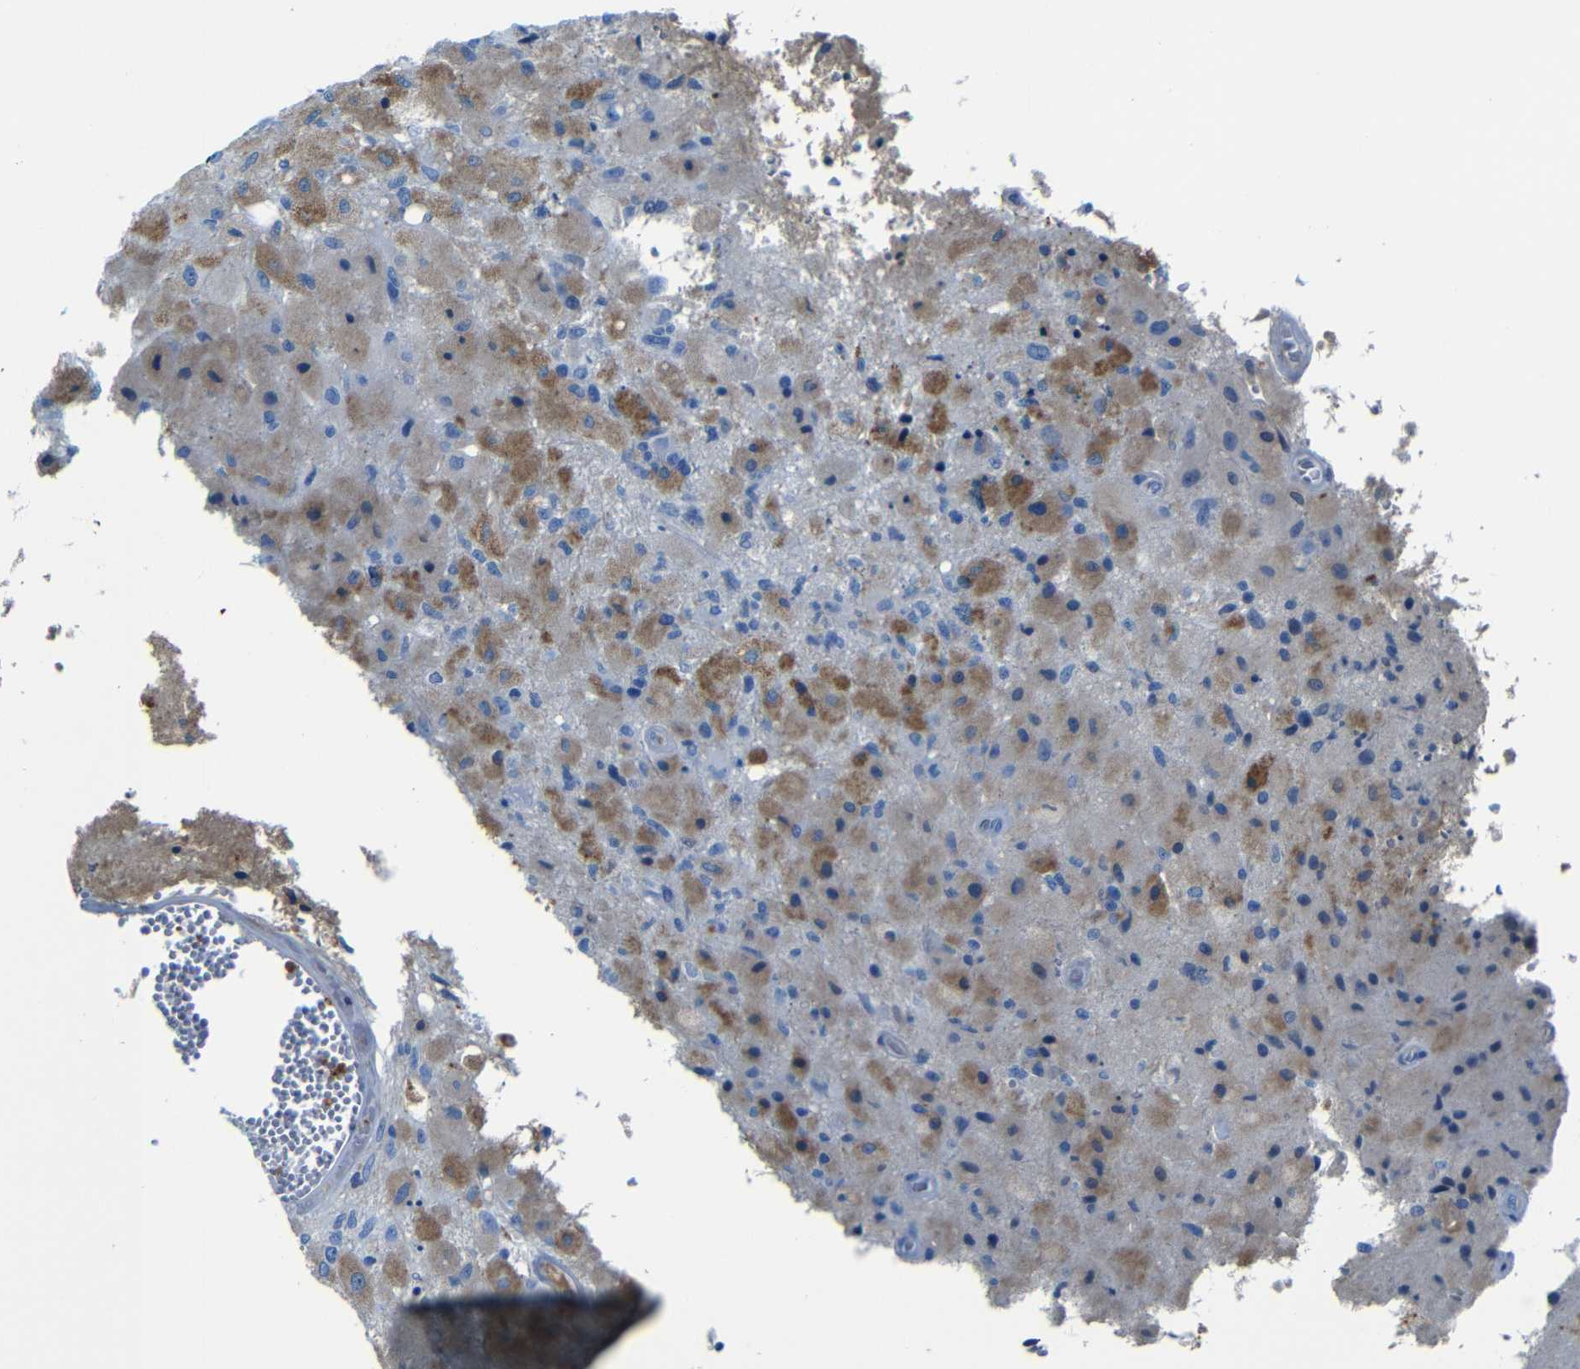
{"staining": {"intensity": "moderate", "quantity": "25%-75%", "location": "cytoplasmic/membranous"}, "tissue": "glioma", "cell_type": "Tumor cells", "image_type": "cancer", "snomed": [{"axis": "morphology", "description": "Normal tissue, NOS"}, {"axis": "morphology", "description": "Glioma, malignant, High grade"}, {"axis": "topography", "description": "Cerebral cortex"}], "caption": "Malignant glioma (high-grade) stained for a protein (brown) shows moderate cytoplasmic/membranous positive expression in about 25%-75% of tumor cells.", "gene": "SERPINA1", "patient": {"sex": "male", "age": 77}}